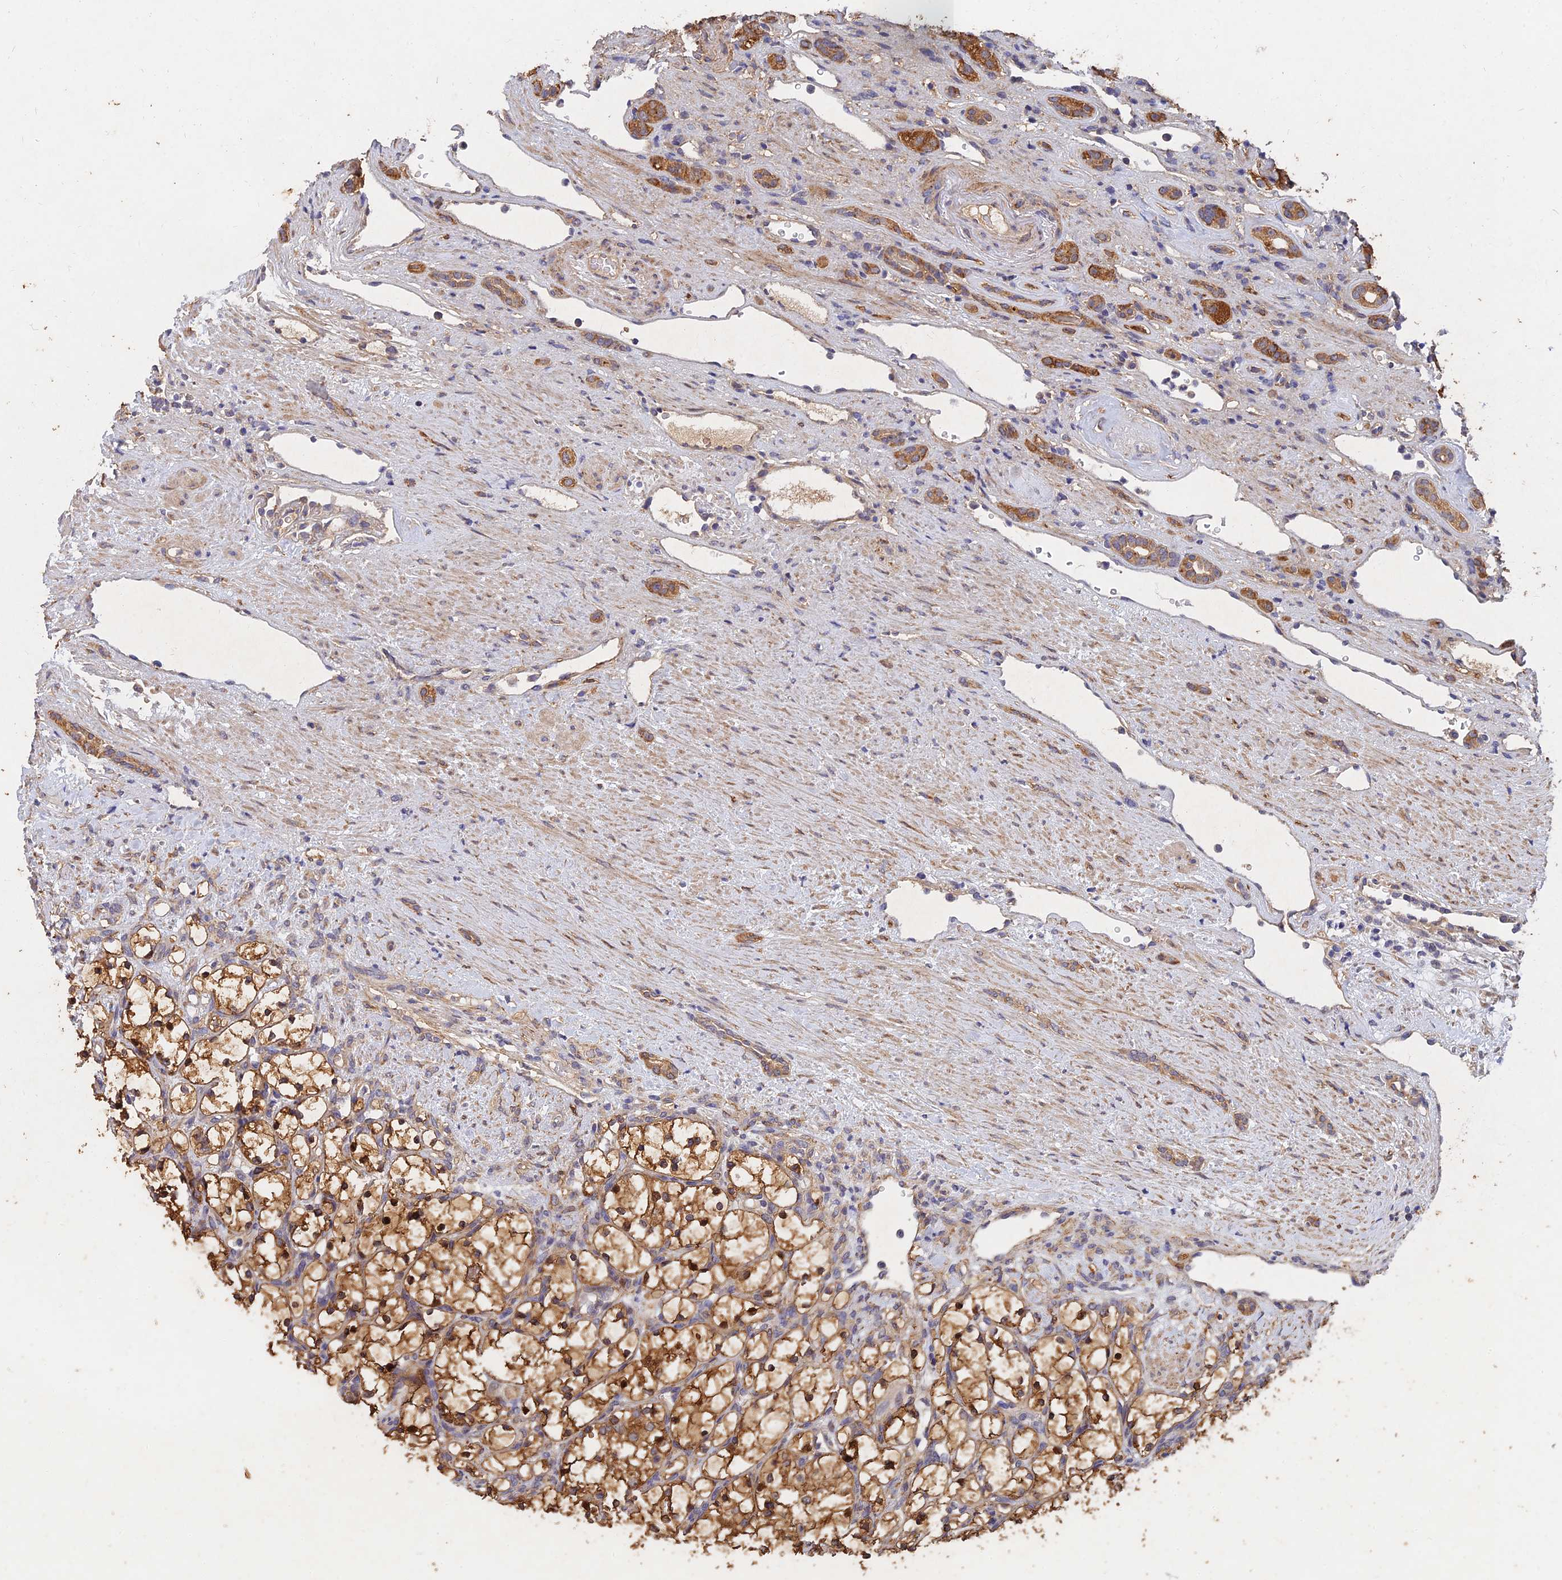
{"staining": {"intensity": "moderate", "quantity": ">75%", "location": "cytoplasmic/membranous"}, "tissue": "renal cancer", "cell_type": "Tumor cells", "image_type": "cancer", "snomed": [{"axis": "morphology", "description": "Adenocarcinoma, NOS"}, {"axis": "topography", "description": "Kidney"}], "caption": "Moderate cytoplasmic/membranous protein positivity is seen in about >75% of tumor cells in adenocarcinoma (renal). The staining was performed using DAB (3,3'-diaminobenzidine) to visualize the protein expression in brown, while the nuclei were stained in blue with hematoxylin (Magnification: 20x).", "gene": "SLC38A11", "patient": {"sex": "female", "age": 69}}